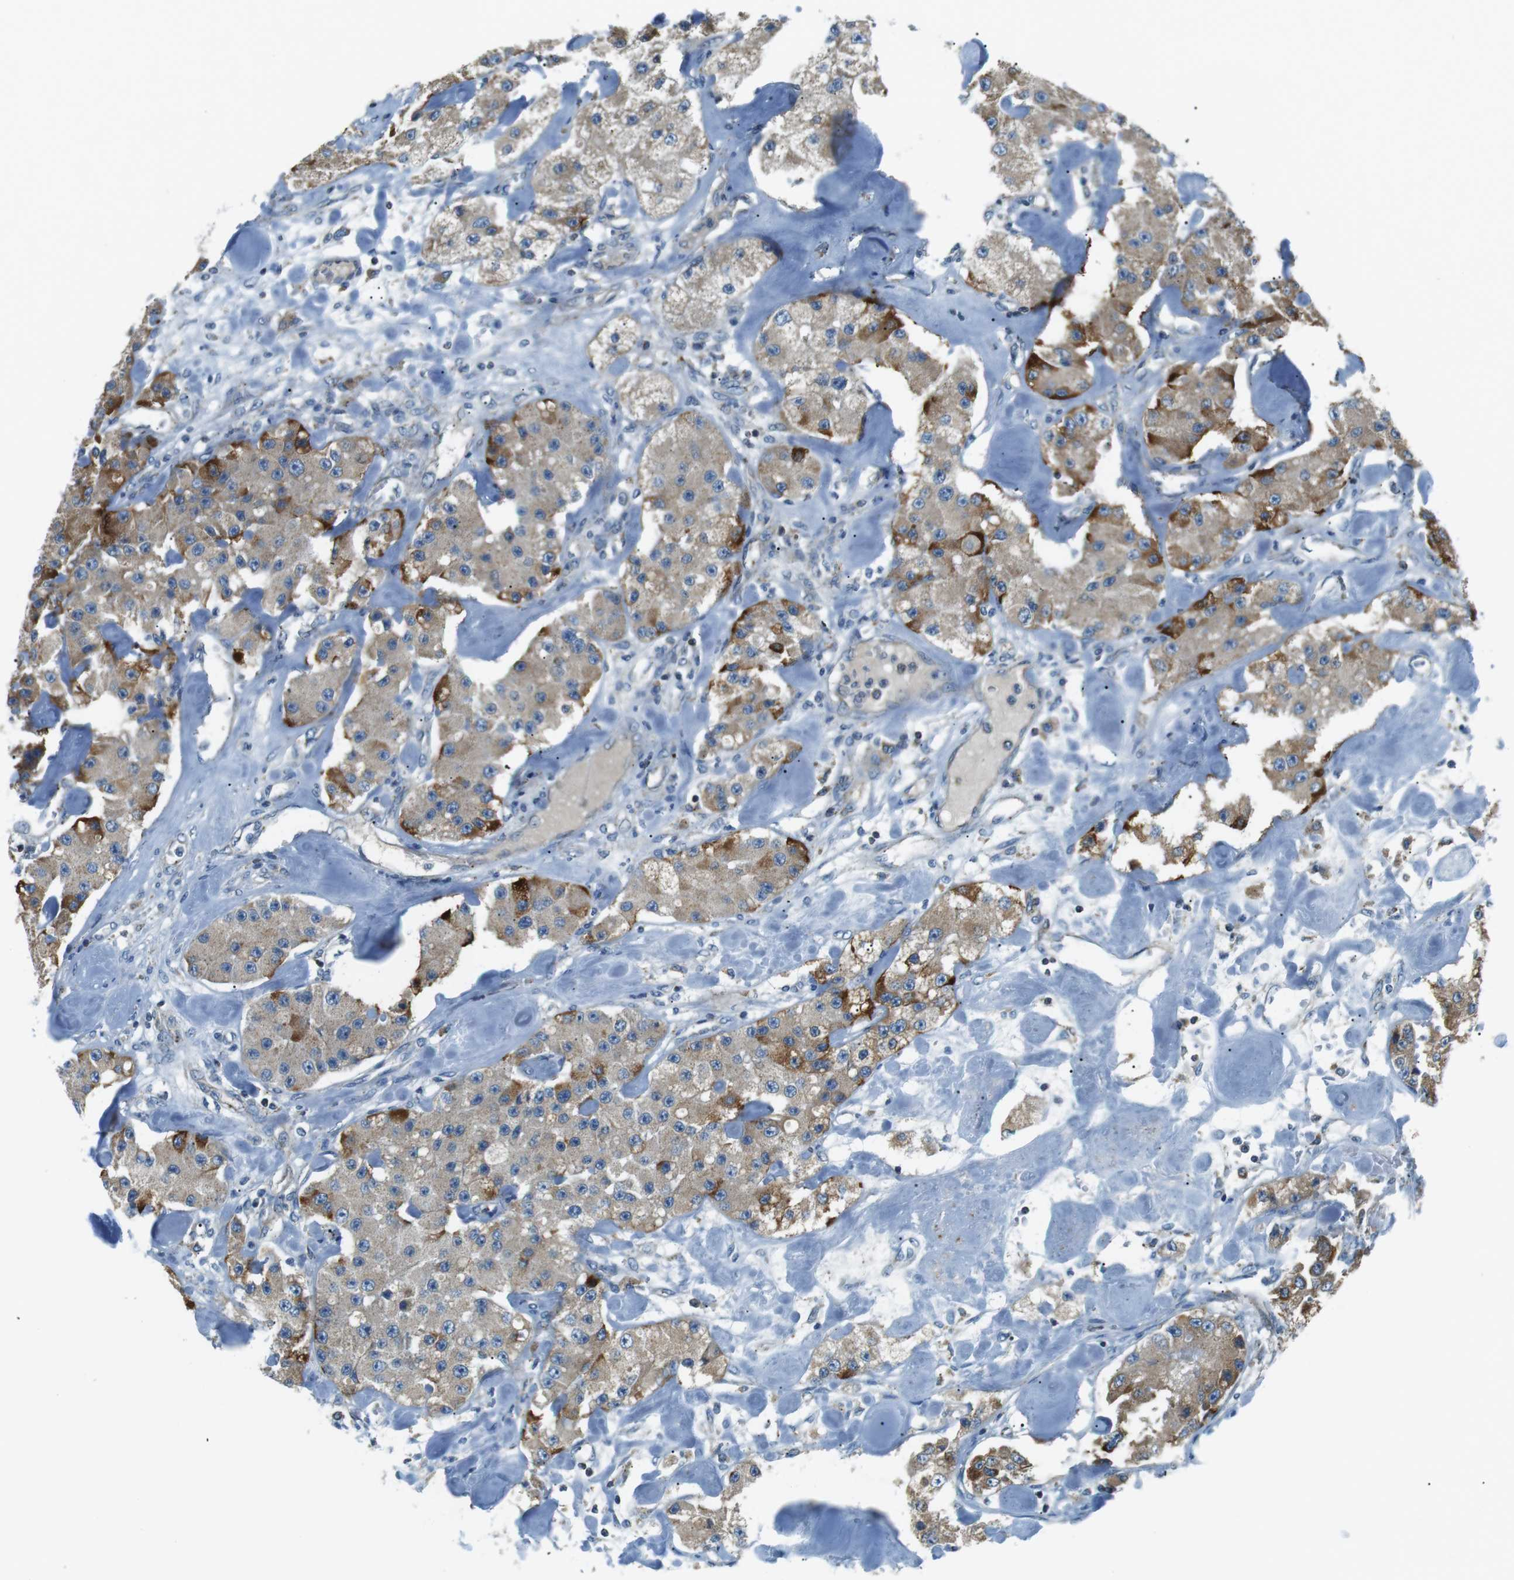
{"staining": {"intensity": "moderate", "quantity": "<25%", "location": "cytoplasmic/membranous"}, "tissue": "carcinoid", "cell_type": "Tumor cells", "image_type": "cancer", "snomed": [{"axis": "morphology", "description": "Carcinoid, malignant, NOS"}, {"axis": "topography", "description": "Pancreas"}], "caption": "Carcinoid stained for a protein (brown) exhibits moderate cytoplasmic/membranous positive expression in approximately <25% of tumor cells.", "gene": "FAM3B", "patient": {"sex": "male", "age": 41}}